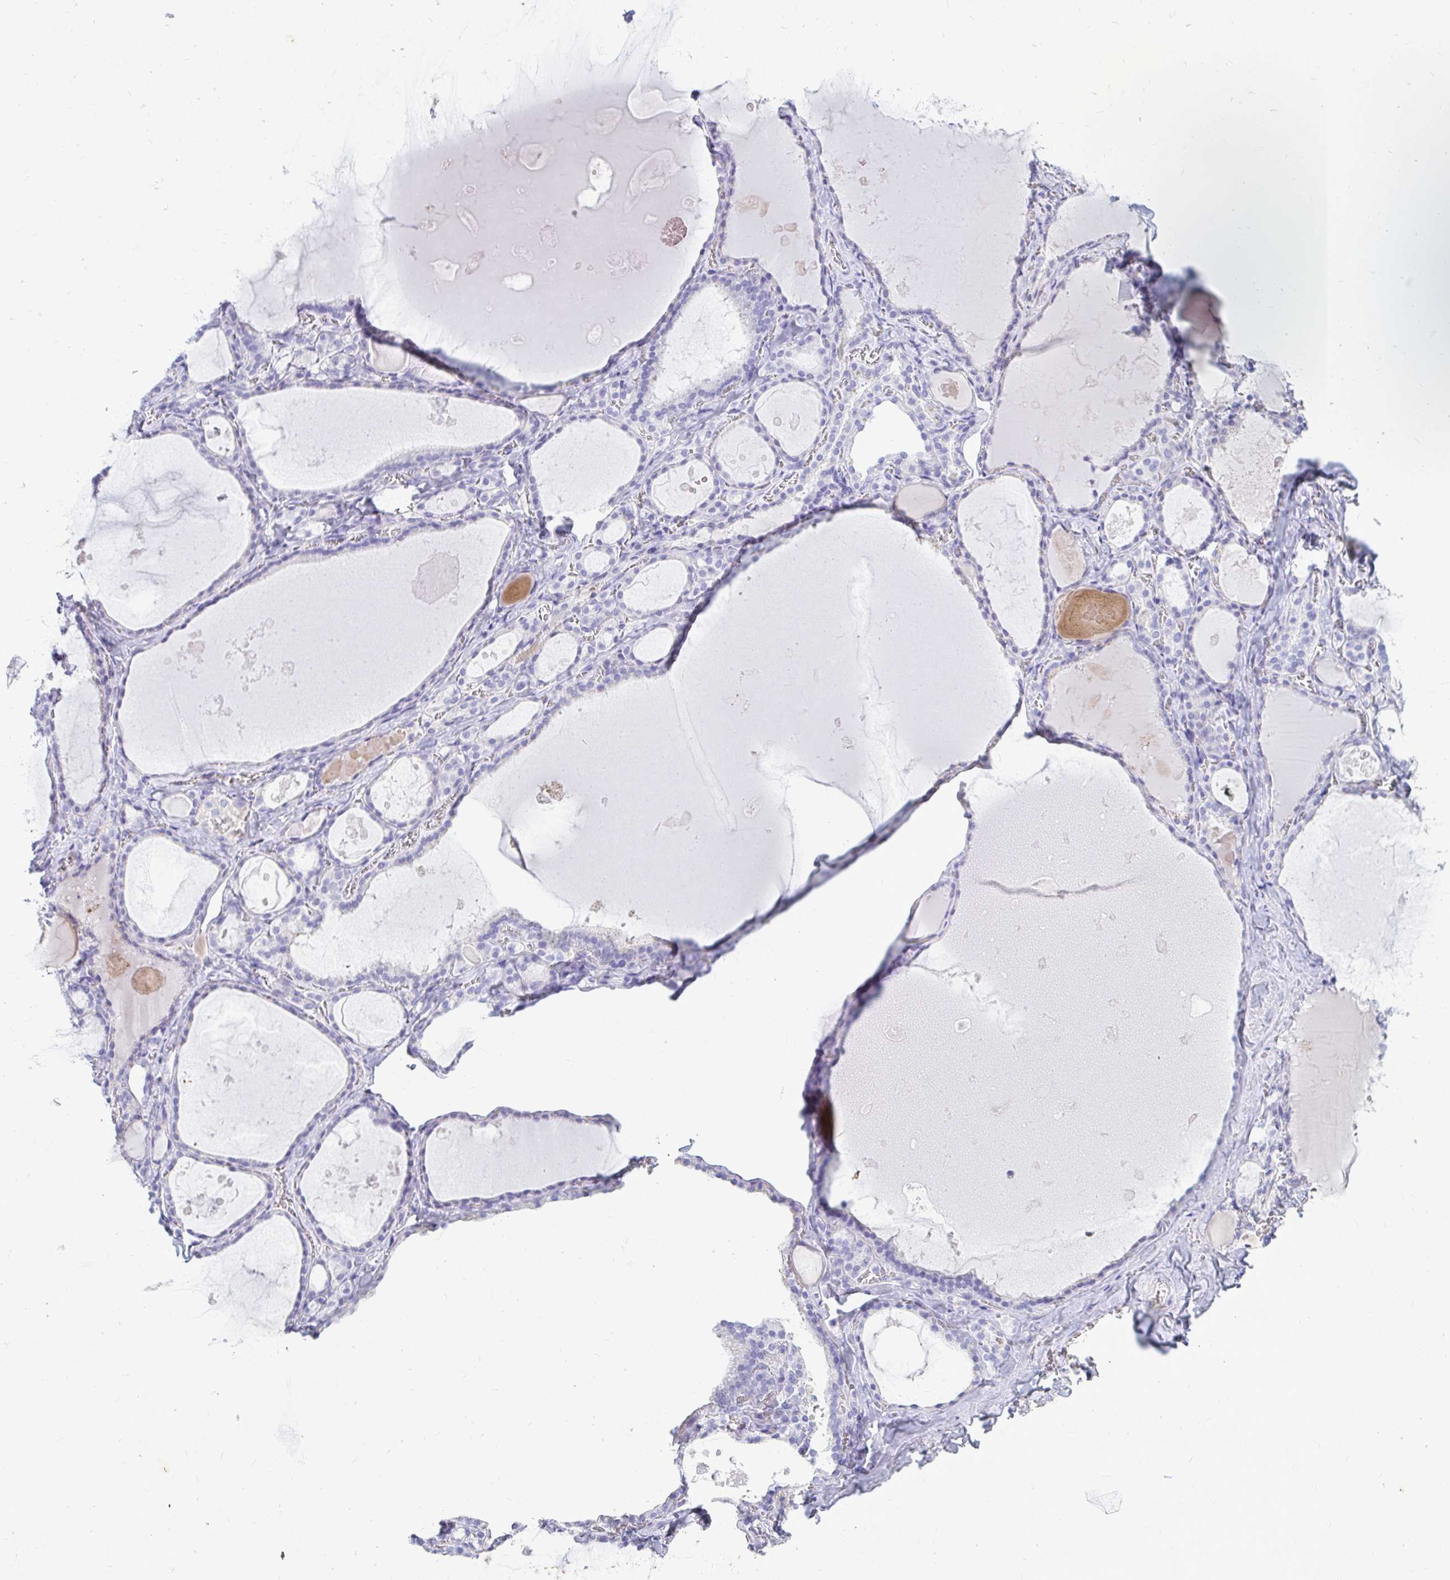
{"staining": {"intensity": "negative", "quantity": "none", "location": "none"}, "tissue": "thyroid gland", "cell_type": "Glandular cells", "image_type": "normal", "snomed": [{"axis": "morphology", "description": "Normal tissue, NOS"}, {"axis": "topography", "description": "Thyroid gland"}], "caption": "Glandular cells are negative for protein expression in unremarkable human thyroid gland. Brightfield microscopy of IHC stained with DAB (brown) and hematoxylin (blue), captured at high magnification.", "gene": "NANOGNB", "patient": {"sex": "male", "age": 56}}